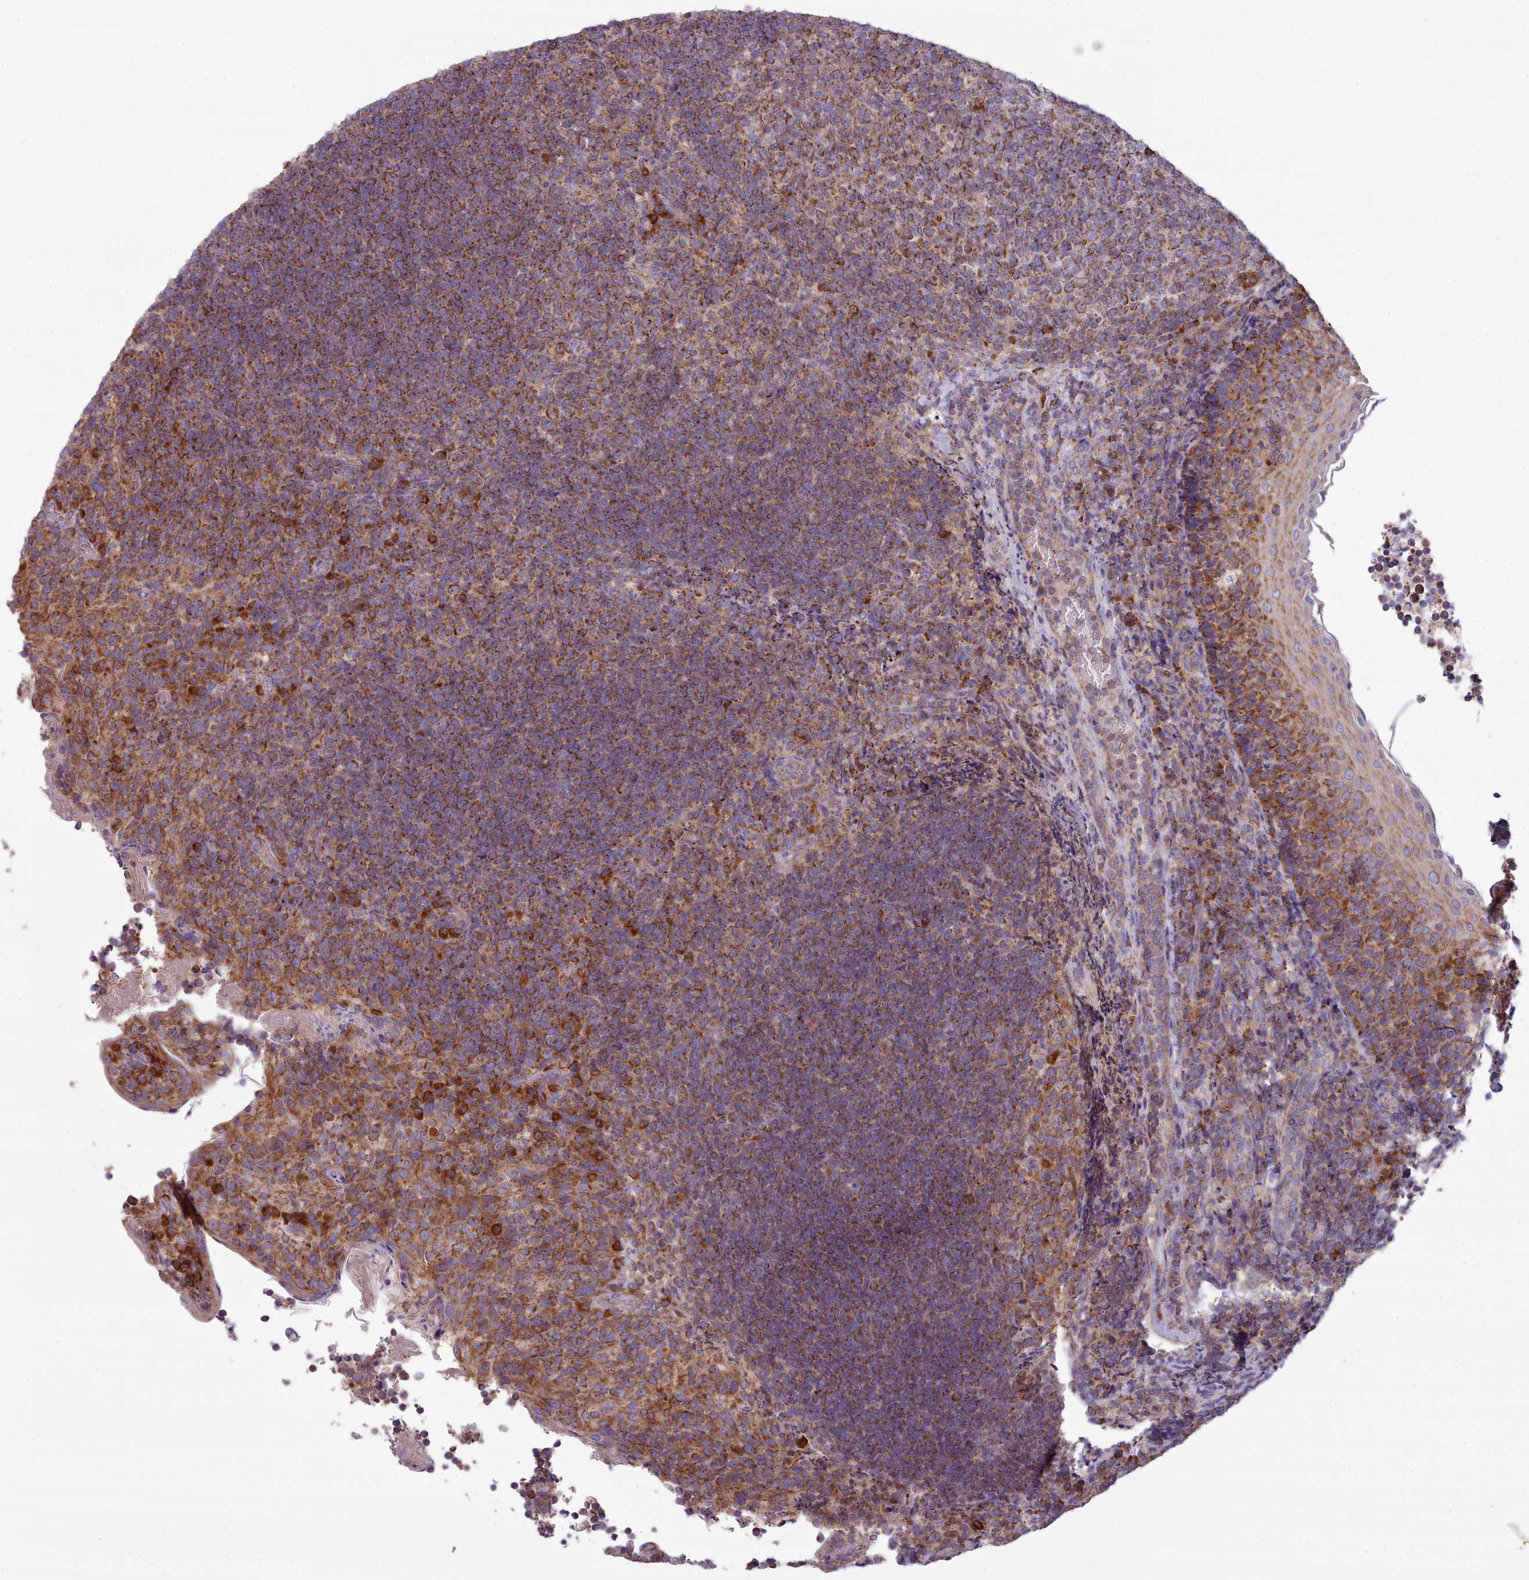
{"staining": {"intensity": "strong", "quantity": "25%-75%", "location": "cytoplasmic/membranous"}, "tissue": "tonsil", "cell_type": "Germinal center cells", "image_type": "normal", "snomed": [{"axis": "morphology", "description": "Normal tissue, NOS"}, {"axis": "topography", "description": "Tonsil"}], "caption": "High-power microscopy captured an immunohistochemistry (IHC) photomicrograph of benign tonsil, revealing strong cytoplasmic/membranous staining in approximately 25%-75% of germinal center cells. The staining was performed using DAB (3,3'-diaminobenzidine) to visualize the protein expression in brown, while the nuclei were stained in blue with hematoxylin (Magnification: 20x).", "gene": "SRP54", "patient": {"sex": "female", "age": 10}}